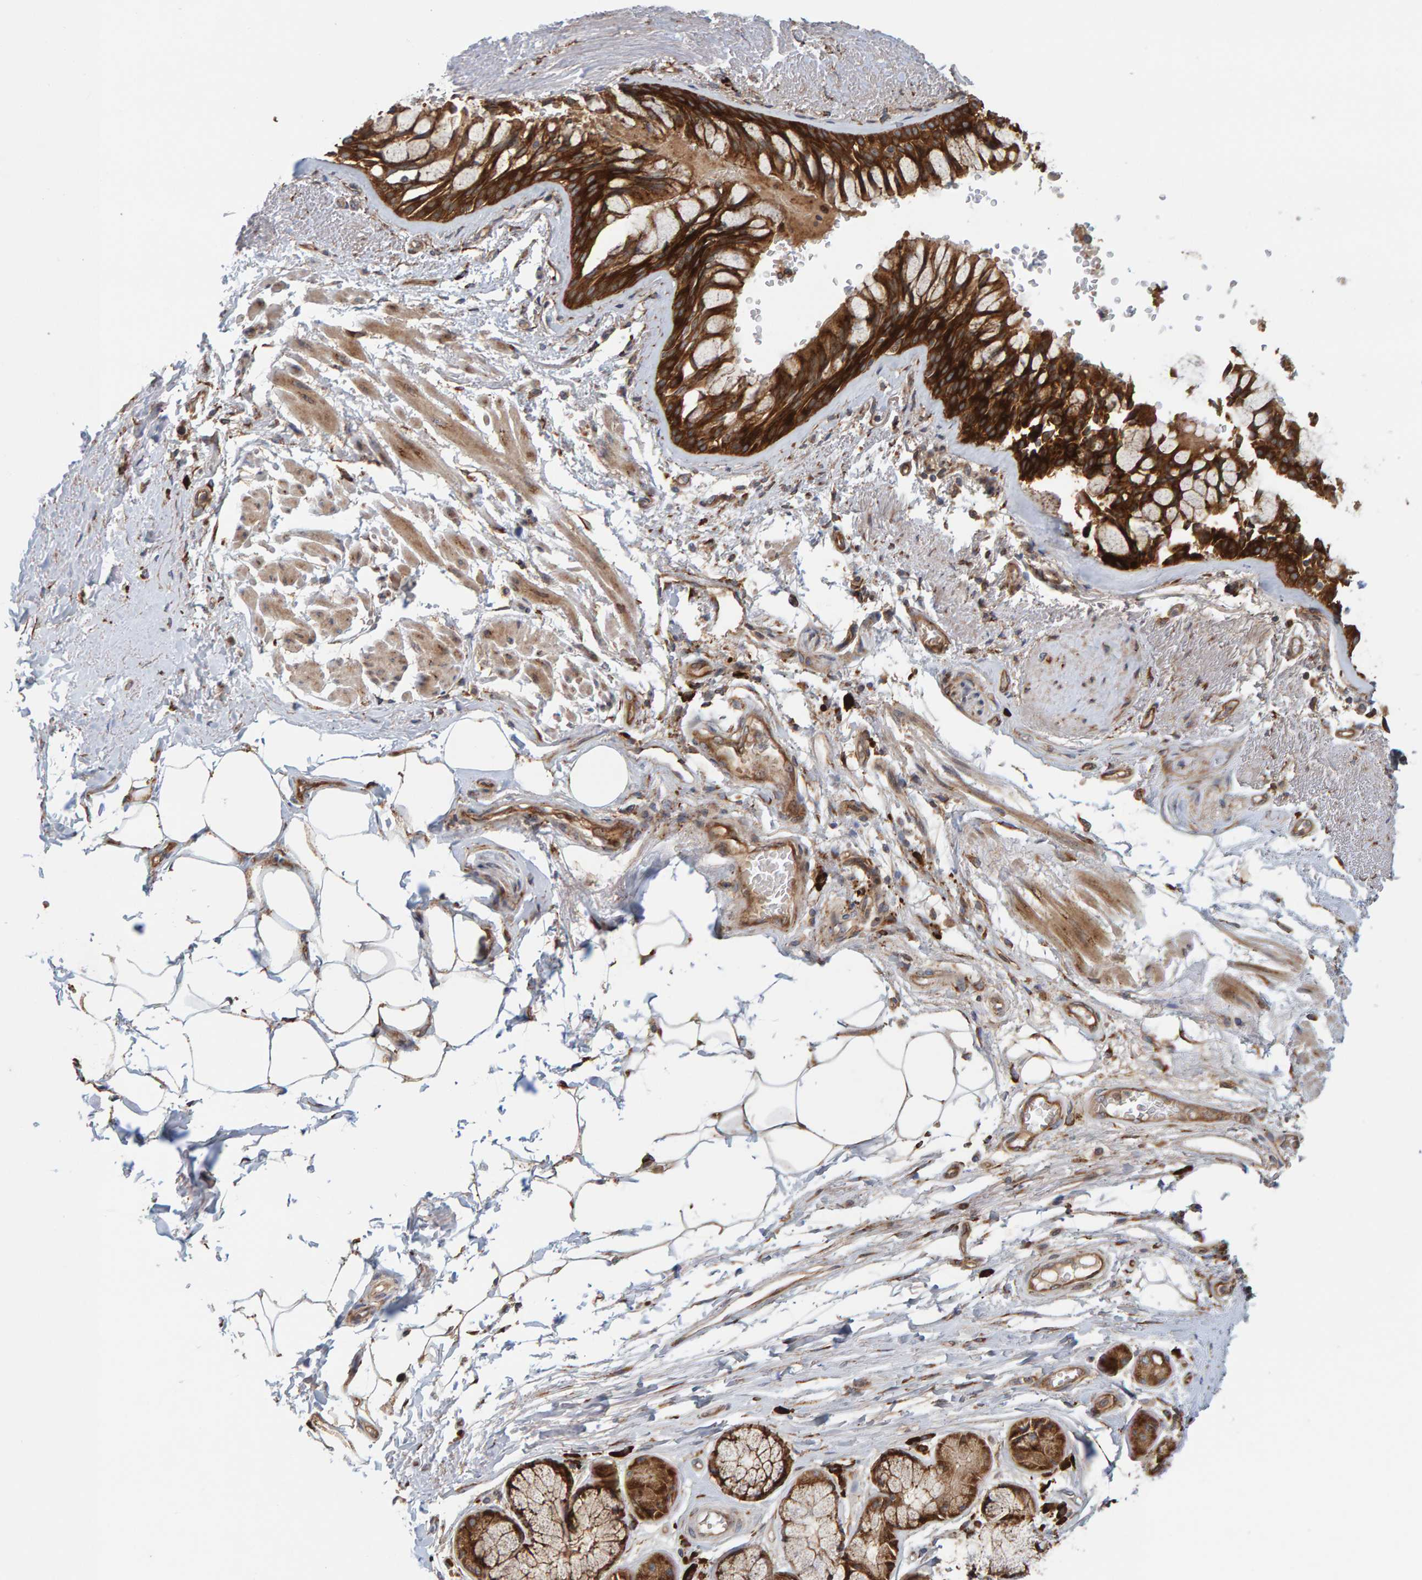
{"staining": {"intensity": "strong", "quantity": ">75%", "location": "cytoplasmic/membranous"}, "tissue": "bronchus", "cell_type": "Respiratory epithelial cells", "image_type": "normal", "snomed": [{"axis": "morphology", "description": "Normal tissue, NOS"}, {"axis": "topography", "description": "Bronchus"}], "caption": "Immunohistochemistry (IHC) photomicrograph of normal bronchus: bronchus stained using immunohistochemistry shows high levels of strong protein expression localized specifically in the cytoplasmic/membranous of respiratory epithelial cells, appearing as a cytoplasmic/membranous brown color.", "gene": "BAIAP2", "patient": {"sex": "male", "age": 66}}